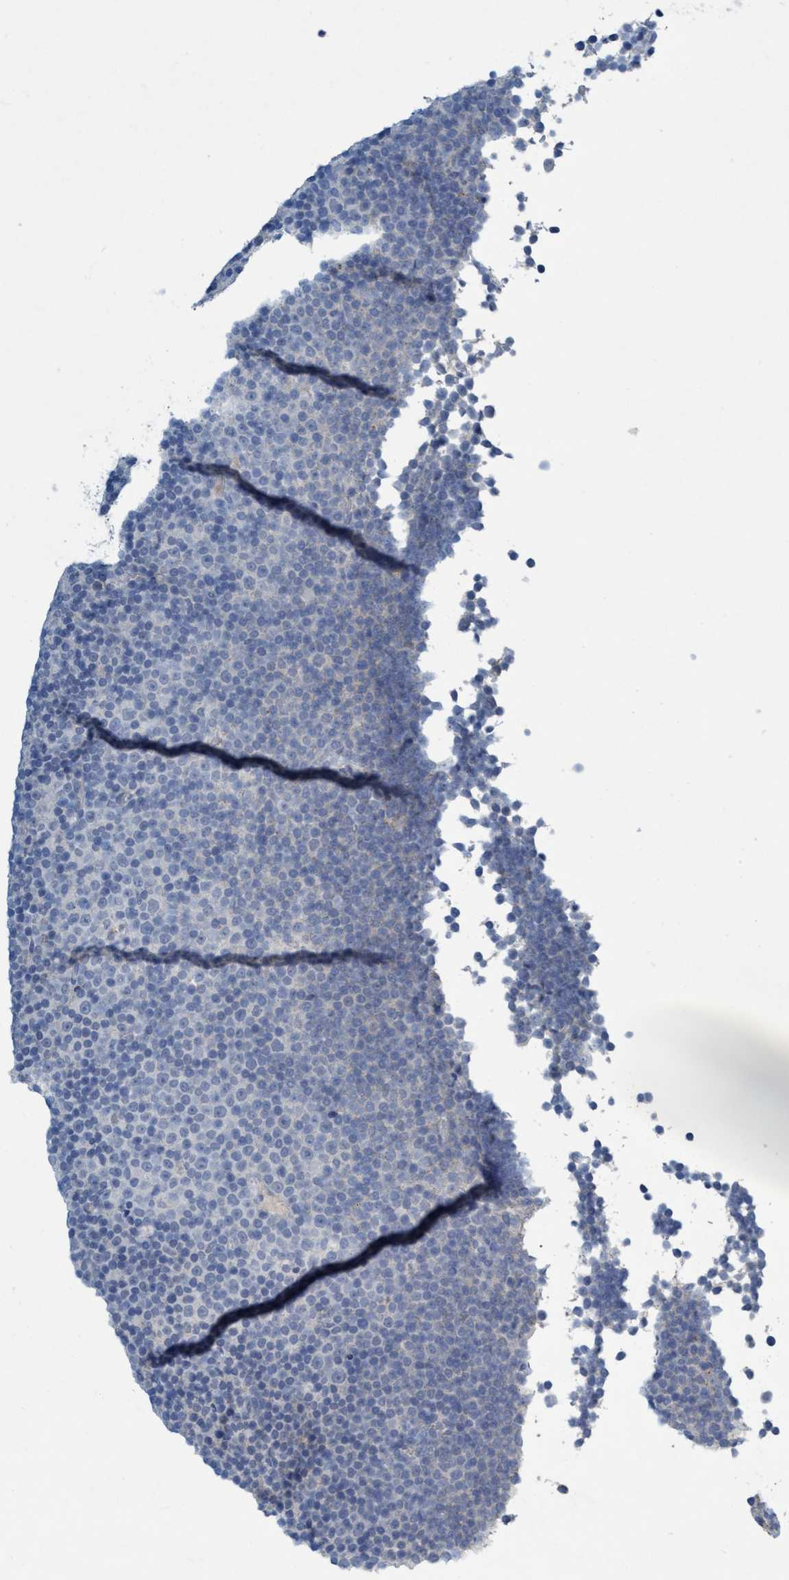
{"staining": {"intensity": "negative", "quantity": "none", "location": "none"}, "tissue": "lymphoma", "cell_type": "Tumor cells", "image_type": "cancer", "snomed": [{"axis": "morphology", "description": "Malignant lymphoma, non-Hodgkin's type, Low grade"}, {"axis": "topography", "description": "Lymph node"}], "caption": "IHC micrograph of lymphoma stained for a protein (brown), which reveals no staining in tumor cells.", "gene": "RNF208", "patient": {"sex": "female", "age": 67}}